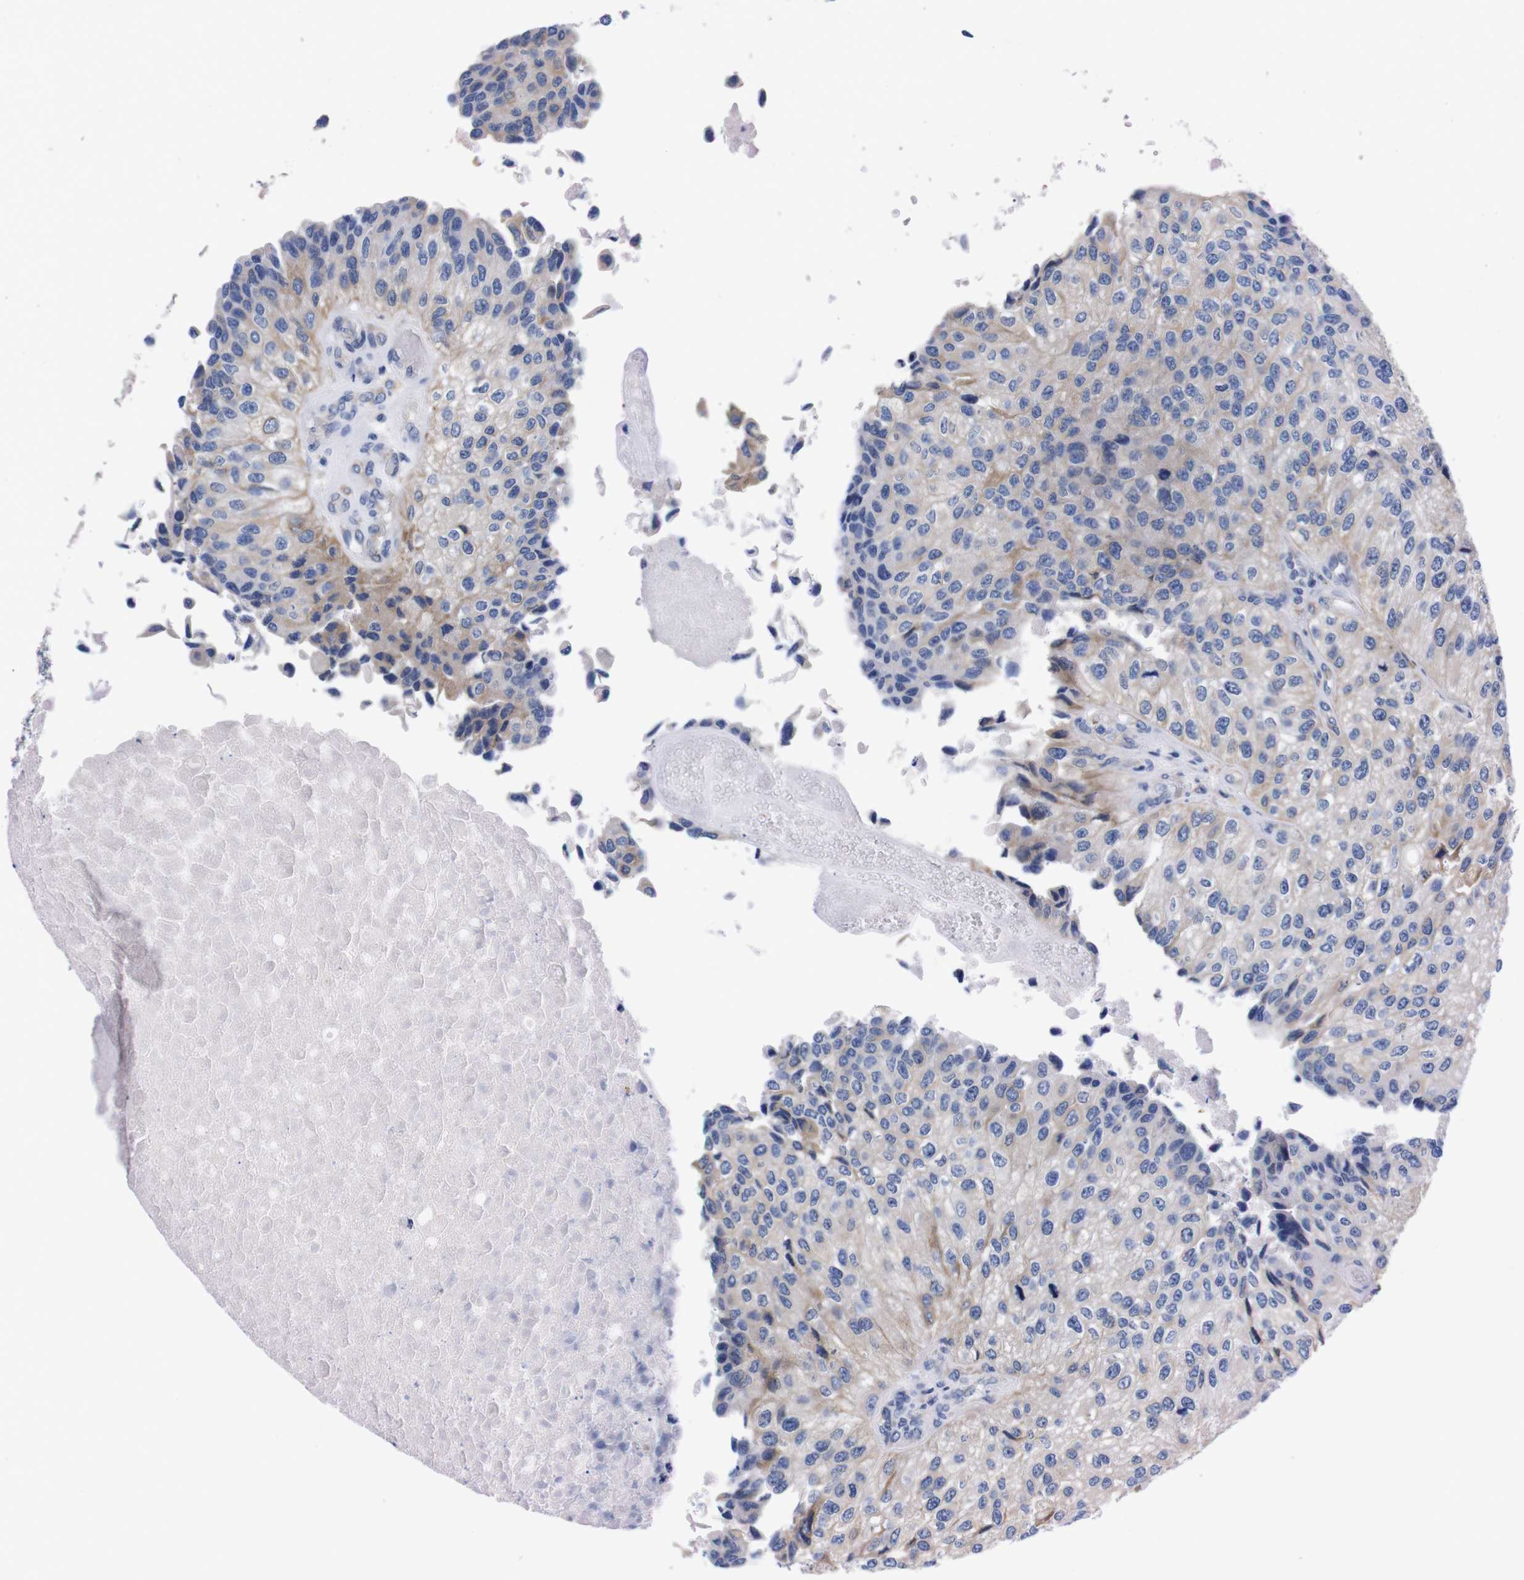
{"staining": {"intensity": "weak", "quantity": "<25%", "location": "cytoplasmic/membranous"}, "tissue": "urothelial cancer", "cell_type": "Tumor cells", "image_type": "cancer", "snomed": [{"axis": "morphology", "description": "Urothelial carcinoma, High grade"}, {"axis": "topography", "description": "Kidney"}, {"axis": "topography", "description": "Urinary bladder"}], "caption": "This image is of high-grade urothelial carcinoma stained with IHC to label a protein in brown with the nuclei are counter-stained blue. There is no expression in tumor cells.", "gene": "NEBL", "patient": {"sex": "male", "age": 77}}